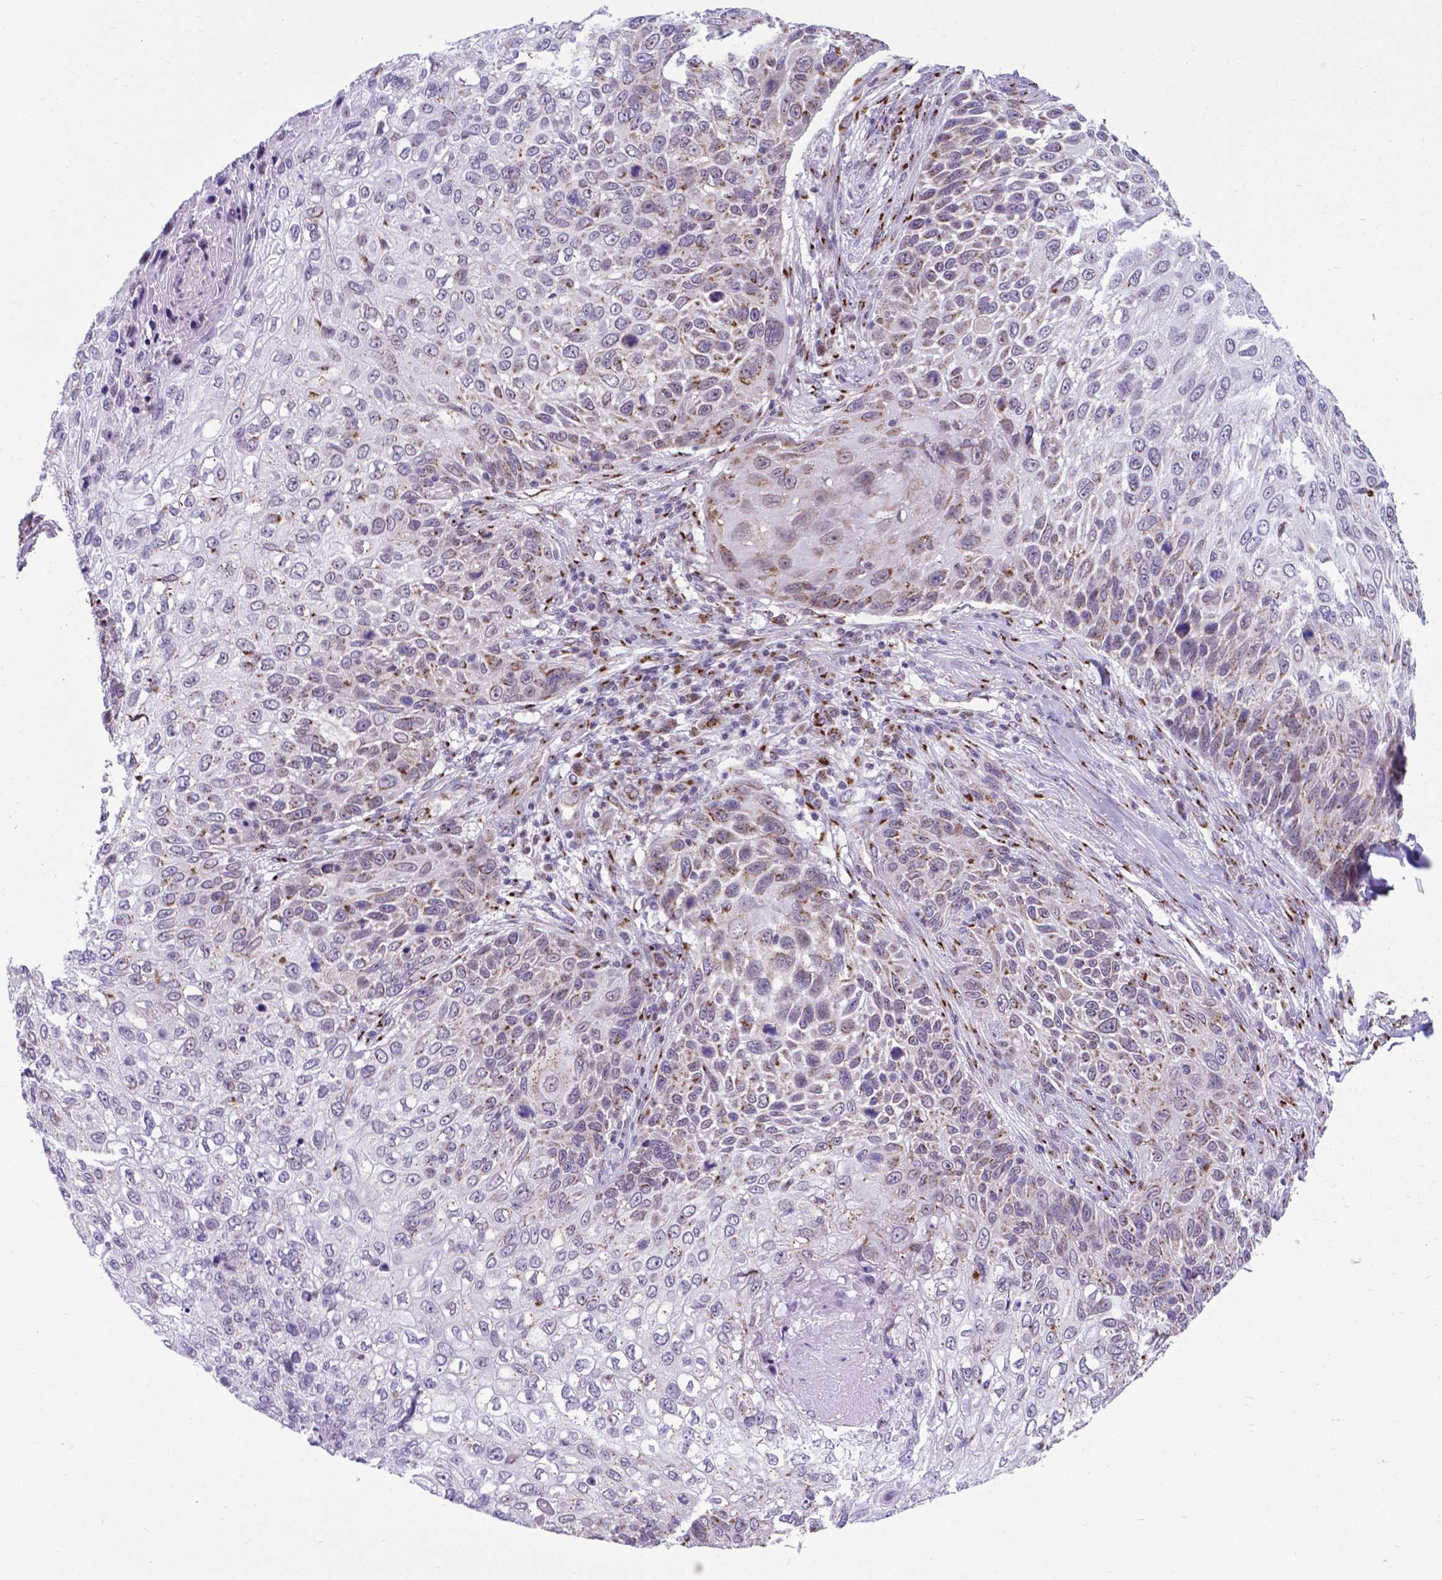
{"staining": {"intensity": "moderate", "quantity": "<25%", "location": "cytoplasmic/membranous"}, "tissue": "skin cancer", "cell_type": "Tumor cells", "image_type": "cancer", "snomed": [{"axis": "morphology", "description": "Squamous cell carcinoma, NOS"}, {"axis": "topography", "description": "Skin"}], "caption": "Skin cancer stained for a protein (brown) displays moderate cytoplasmic/membranous positive staining in about <25% of tumor cells.", "gene": "MRPL10", "patient": {"sex": "male", "age": 92}}